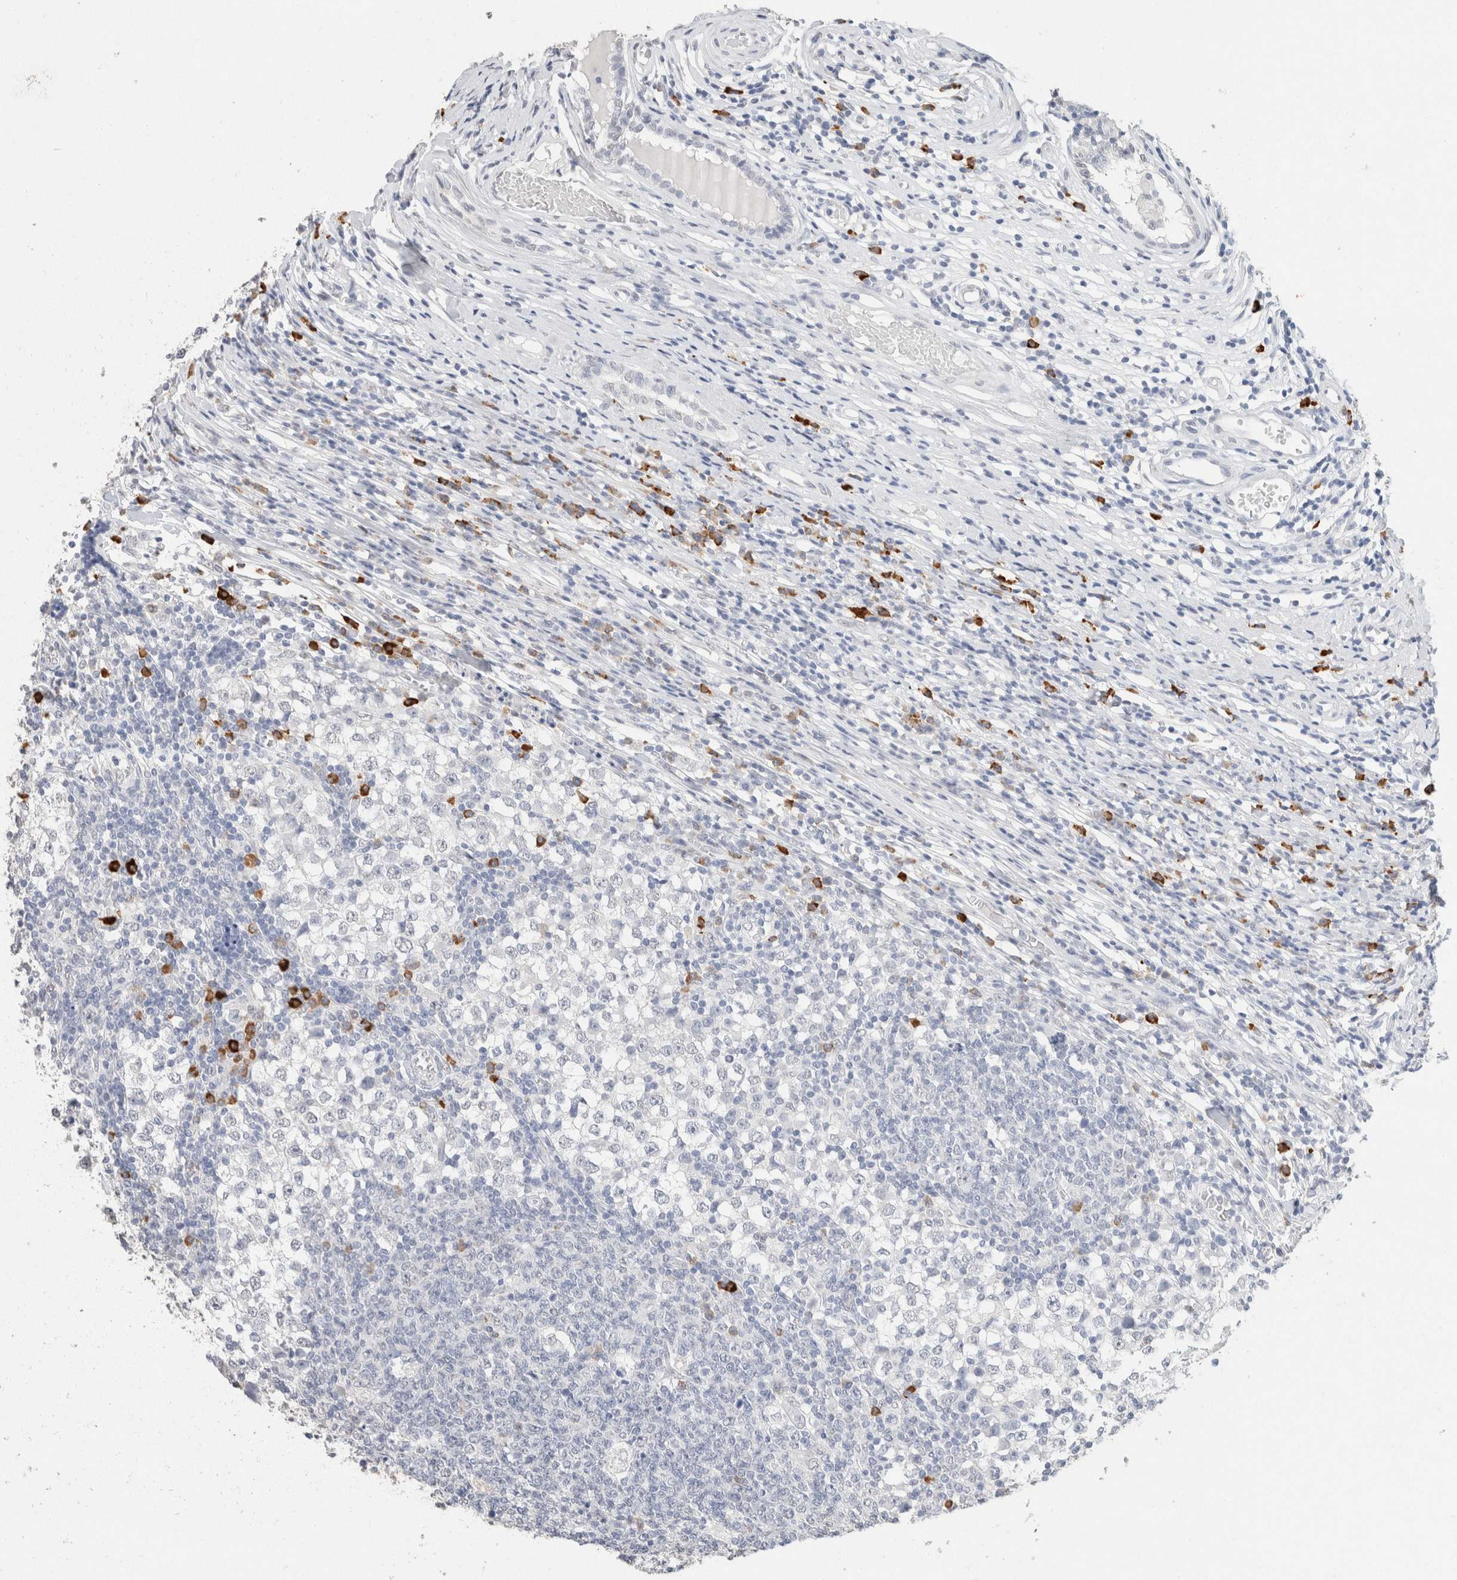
{"staining": {"intensity": "negative", "quantity": "none", "location": "none"}, "tissue": "testis cancer", "cell_type": "Tumor cells", "image_type": "cancer", "snomed": [{"axis": "morphology", "description": "Seminoma, NOS"}, {"axis": "topography", "description": "Testis"}], "caption": "This image is of testis seminoma stained with IHC to label a protein in brown with the nuclei are counter-stained blue. There is no staining in tumor cells.", "gene": "CD80", "patient": {"sex": "male", "age": 65}}